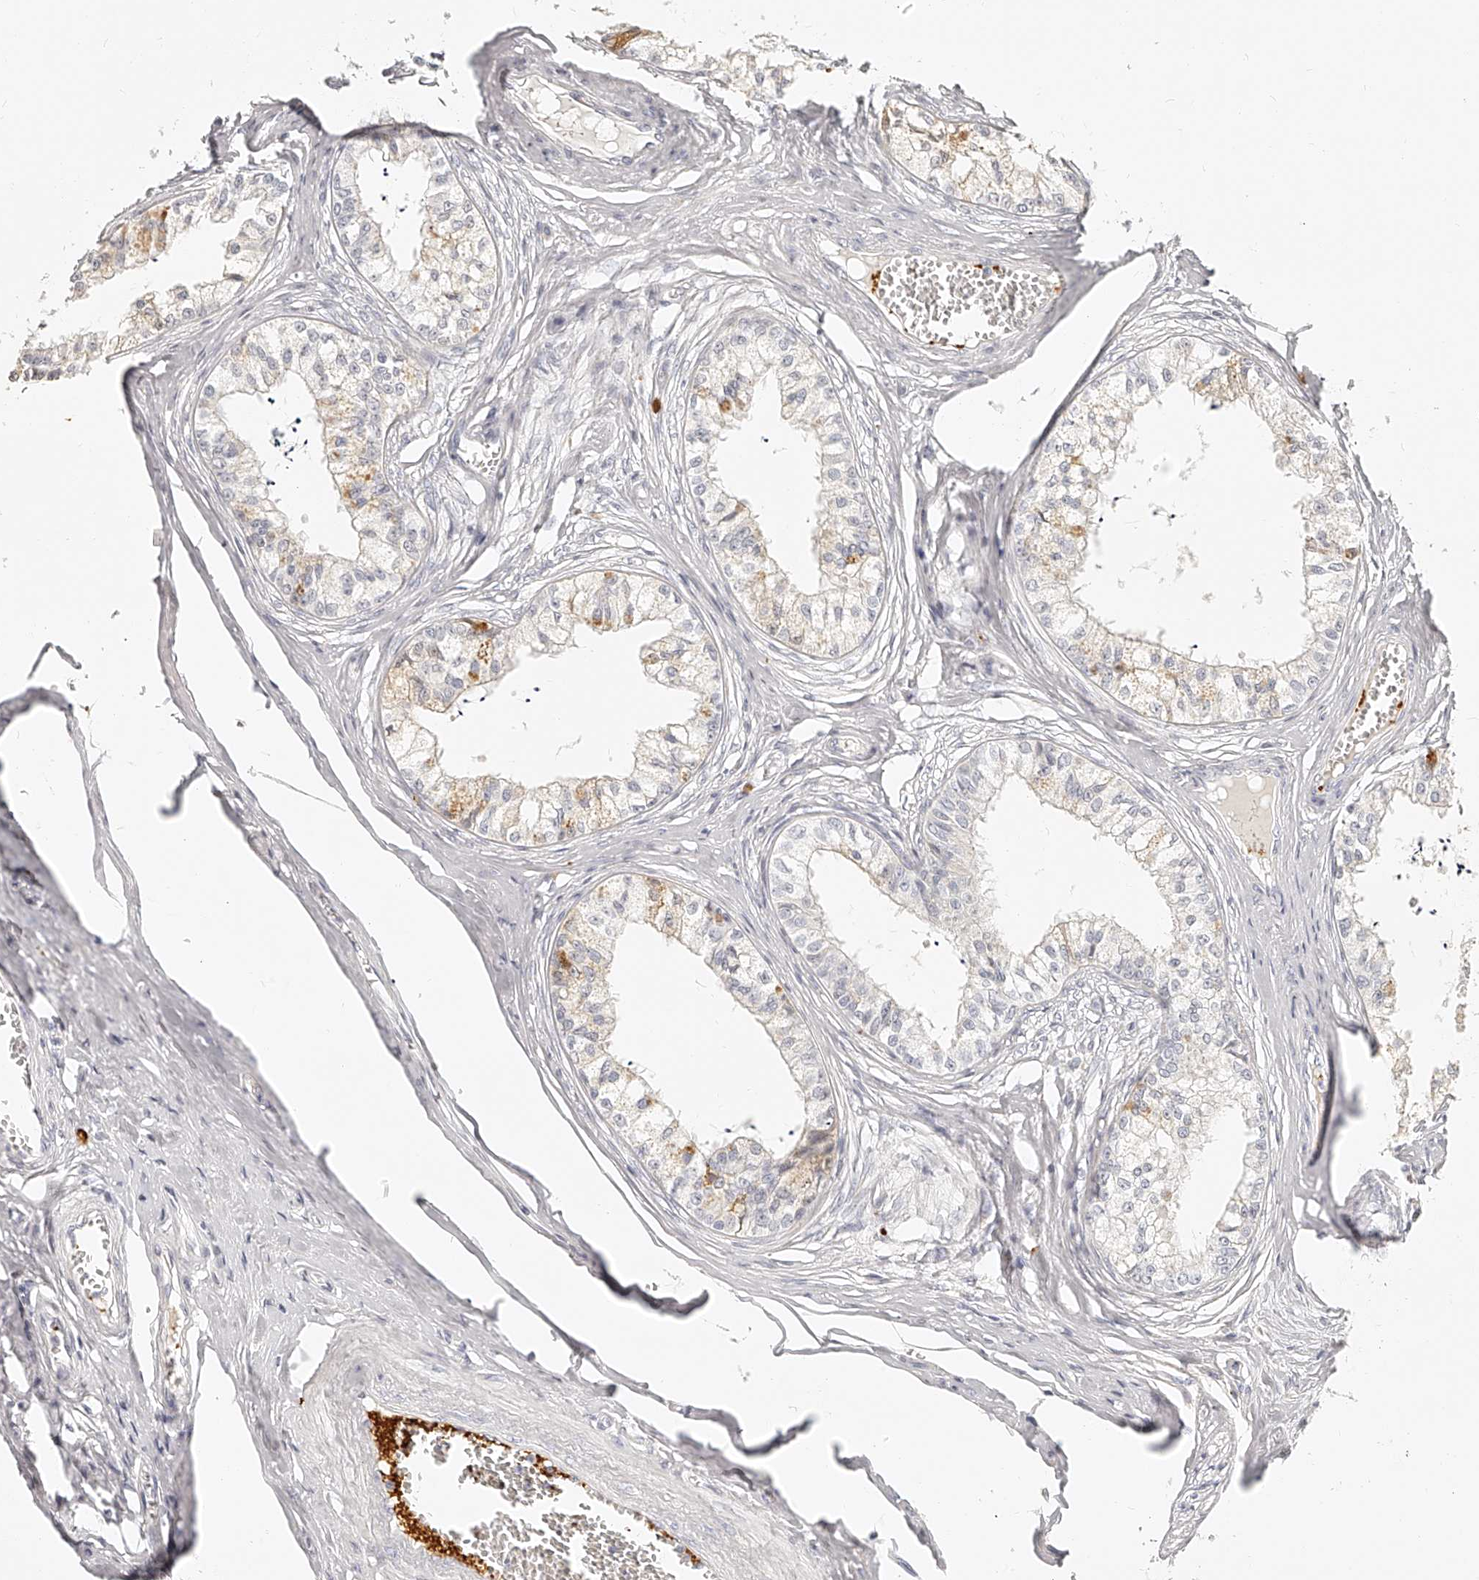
{"staining": {"intensity": "weak", "quantity": "<25%", "location": "cytoplasmic/membranous"}, "tissue": "epididymis", "cell_type": "Glandular cells", "image_type": "normal", "snomed": [{"axis": "morphology", "description": "Normal tissue, NOS"}, {"axis": "topography", "description": "Epididymis"}], "caption": "The photomicrograph shows no significant staining in glandular cells of epididymis. (DAB (3,3'-diaminobenzidine) immunohistochemistry, high magnification).", "gene": "ITGB3", "patient": {"sex": "male", "age": 79}}